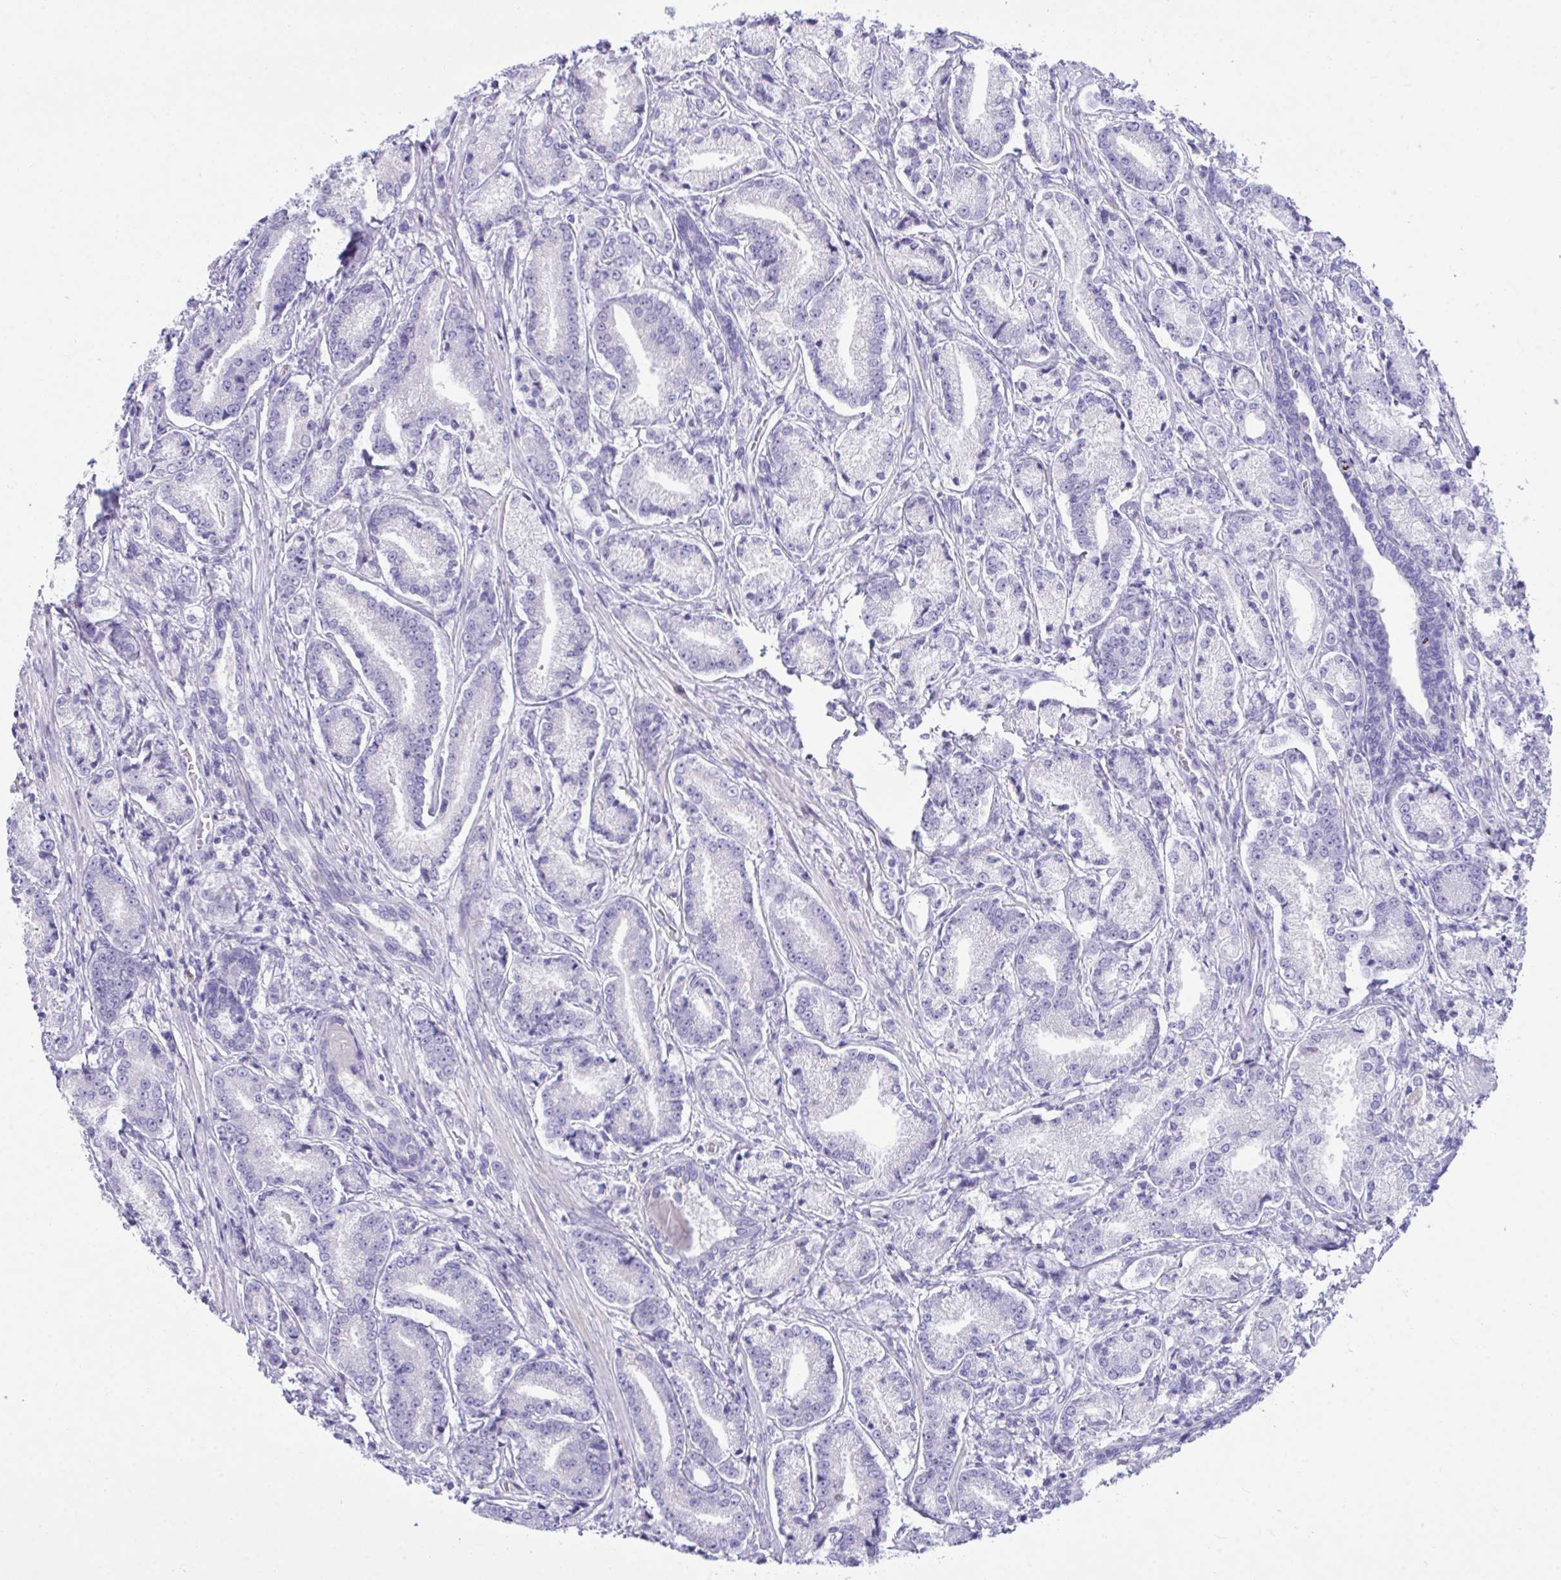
{"staining": {"intensity": "negative", "quantity": "none", "location": "none"}, "tissue": "prostate cancer", "cell_type": "Tumor cells", "image_type": "cancer", "snomed": [{"axis": "morphology", "description": "Adenocarcinoma, High grade"}, {"axis": "topography", "description": "Prostate and seminal vesicle, NOS"}], "caption": "The IHC image has no significant staining in tumor cells of high-grade adenocarcinoma (prostate) tissue.", "gene": "PLEKHH1", "patient": {"sex": "male", "age": 61}}